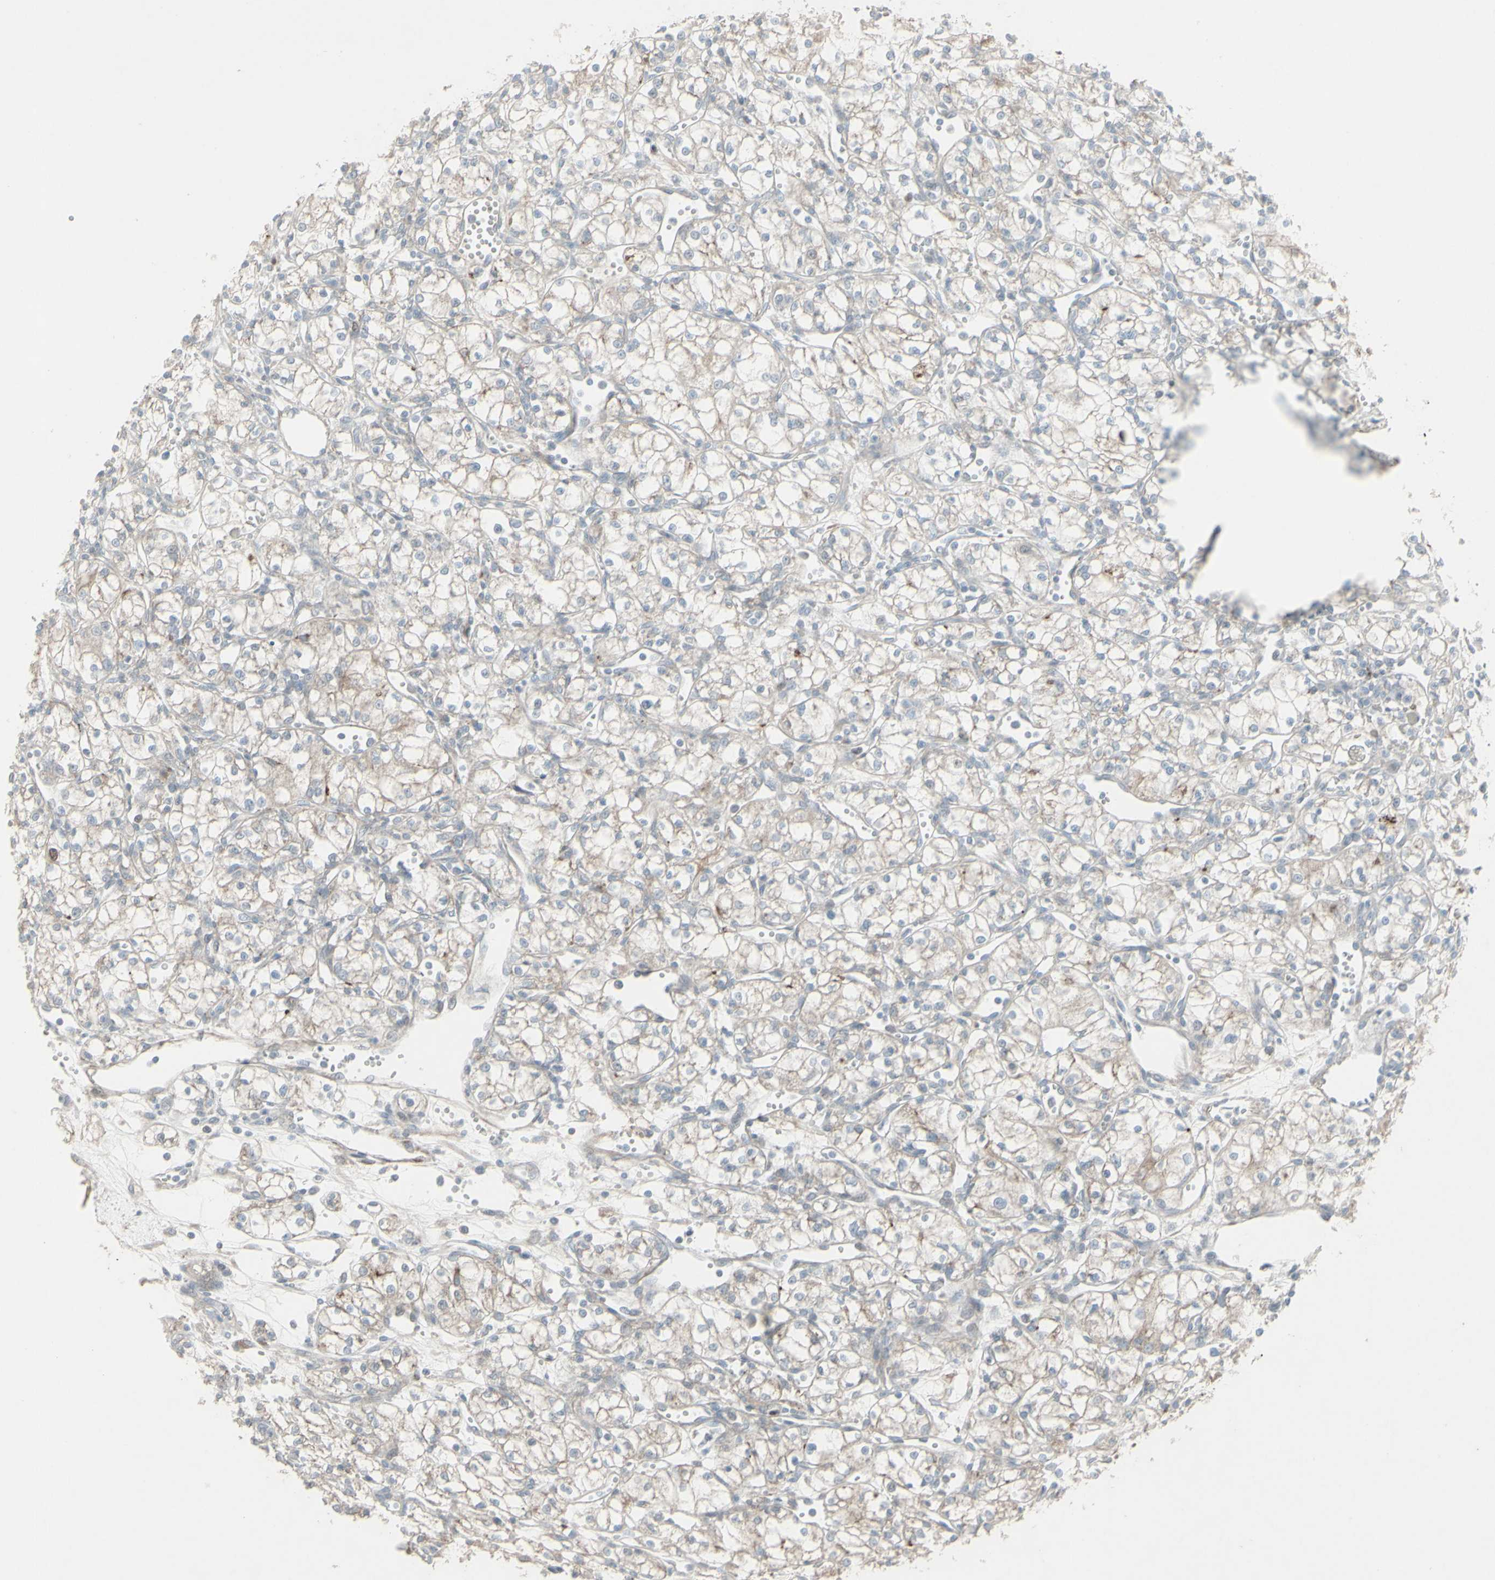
{"staining": {"intensity": "weak", "quantity": "25%-75%", "location": "cytoplasmic/membranous"}, "tissue": "renal cancer", "cell_type": "Tumor cells", "image_type": "cancer", "snomed": [{"axis": "morphology", "description": "Normal tissue, NOS"}, {"axis": "morphology", "description": "Adenocarcinoma, NOS"}, {"axis": "topography", "description": "Kidney"}], "caption": "Immunohistochemical staining of renal cancer (adenocarcinoma) reveals weak cytoplasmic/membranous protein expression in approximately 25%-75% of tumor cells.", "gene": "GMNN", "patient": {"sex": "male", "age": 59}}